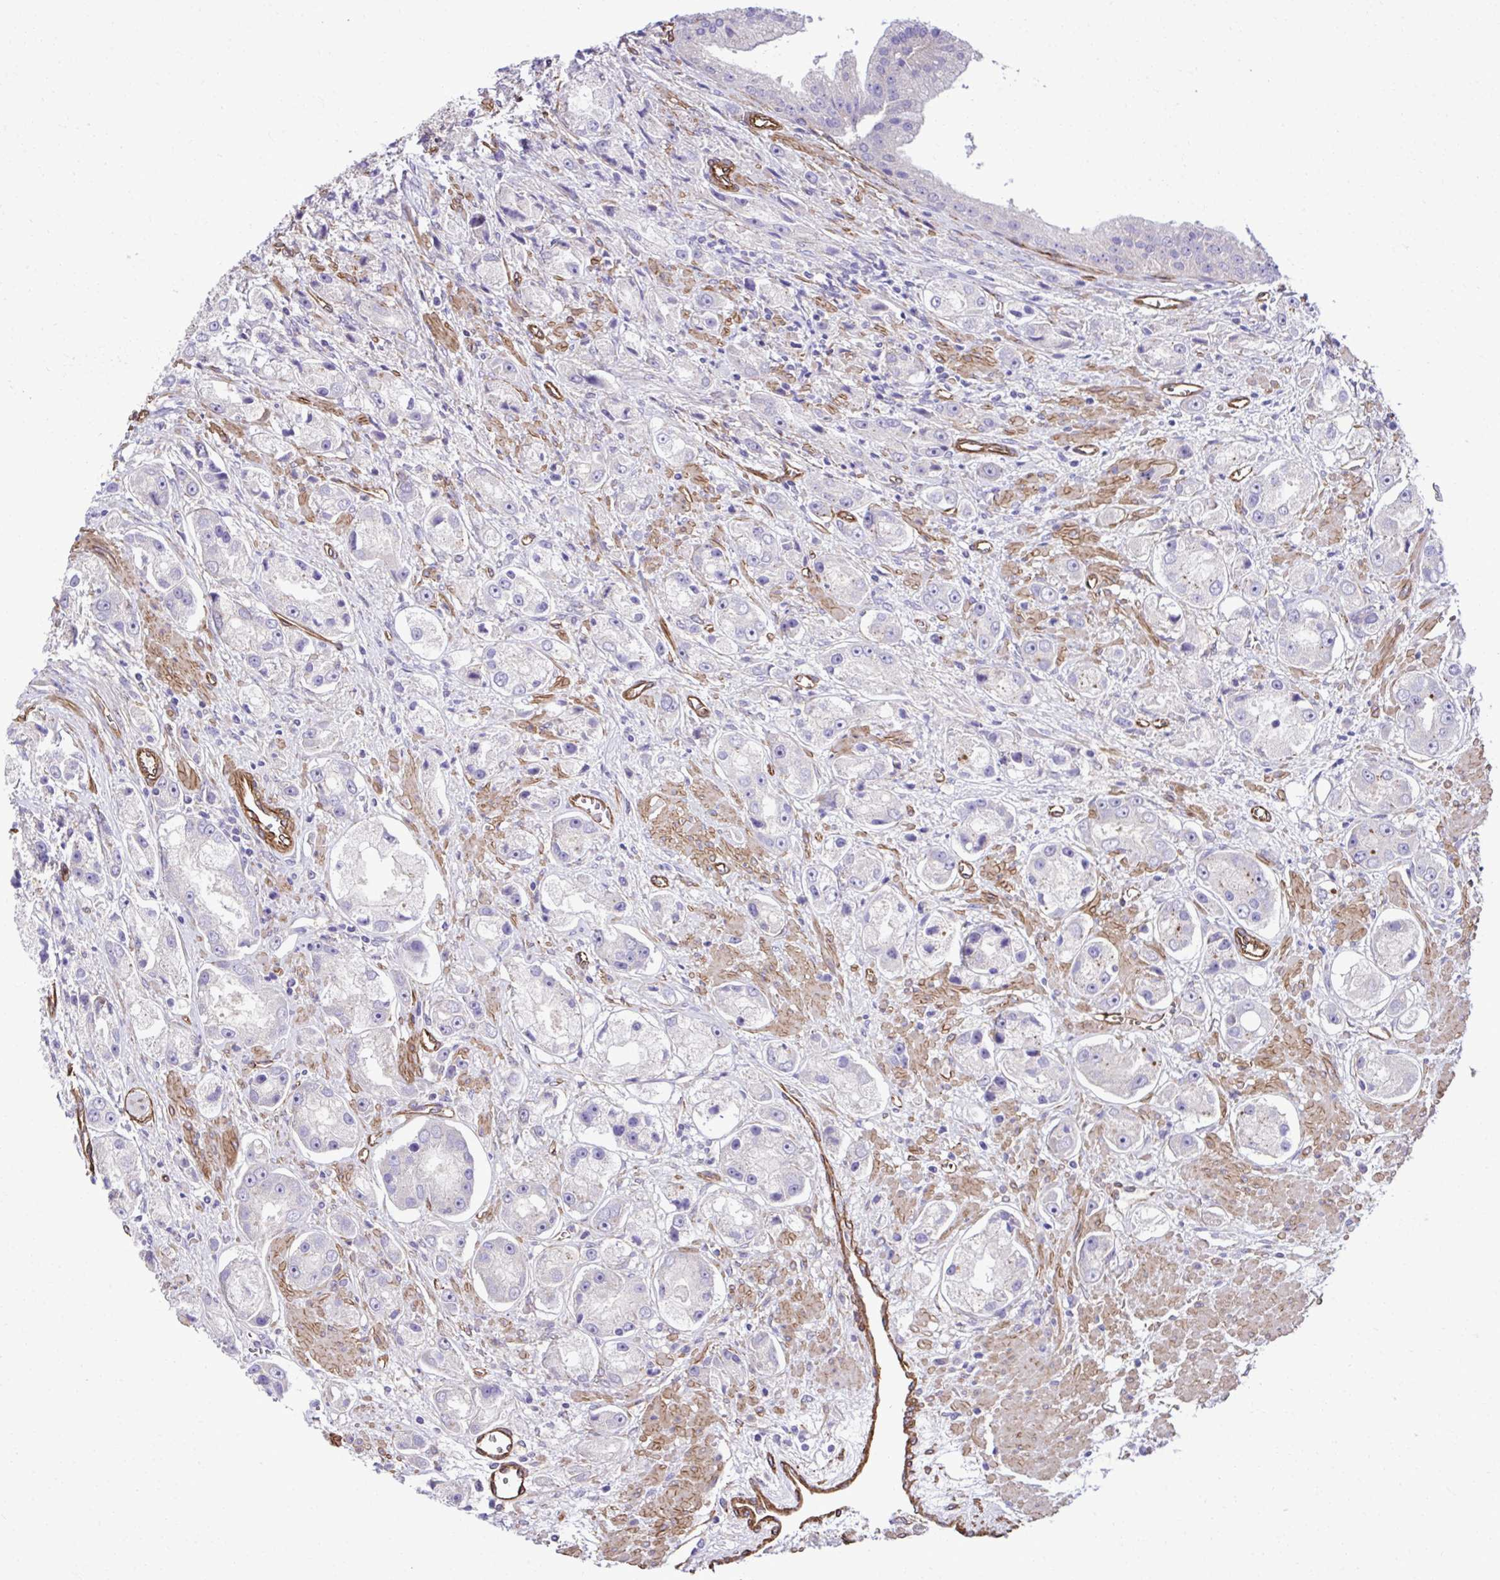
{"staining": {"intensity": "negative", "quantity": "none", "location": "none"}, "tissue": "prostate cancer", "cell_type": "Tumor cells", "image_type": "cancer", "snomed": [{"axis": "morphology", "description": "Adenocarcinoma, High grade"}, {"axis": "topography", "description": "Prostate"}], "caption": "High power microscopy histopathology image of an immunohistochemistry photomicrograph of prostate high-grade adenocarcinoma, revealing no significant positivity in tumor cells.", "gene": "TRIM52", "patient": {"sex": "male", "age": 67}}